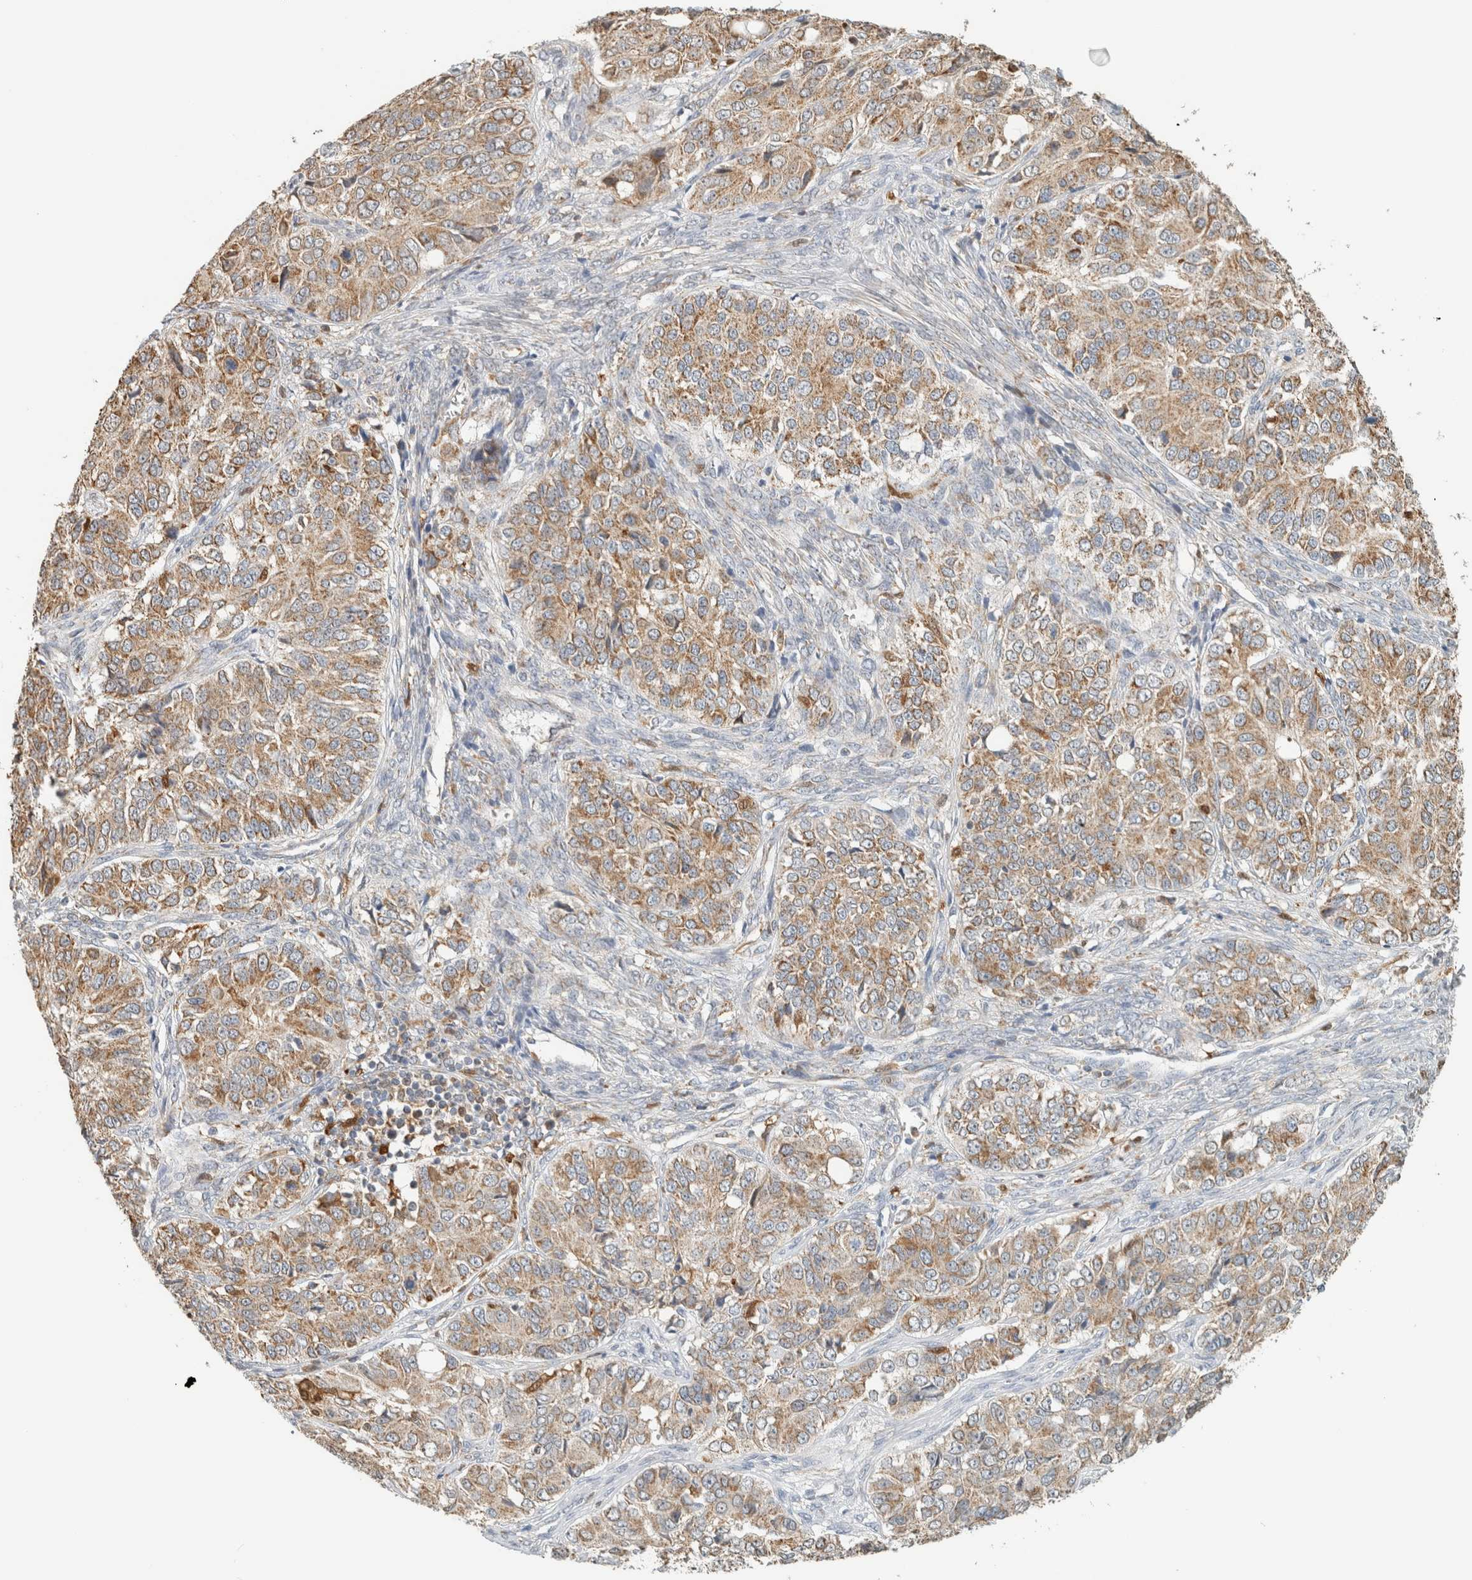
{"staining": {"intensity": "weak", "quantity": ">75%", "location": "cytoplasmic/membranous"}, "tissue": "ovarian cancer", "cell_type": "Tumor cells", "image_type": "cancer", "snomed": [{"axis": "morphology", "description": "Carcinoma, endometroid"}, {"axis": "topography", "description": "Ovary"}], "caption": "The histopathology image shows immunohistochemical staining of ovarian cancer (endometroid carcinoma). There is weak cytoplasmic/membranous staining is identified in about >75% of tumor cells.", "gene": "CAPG", "patient": {"sex": "female", "age": 51}}